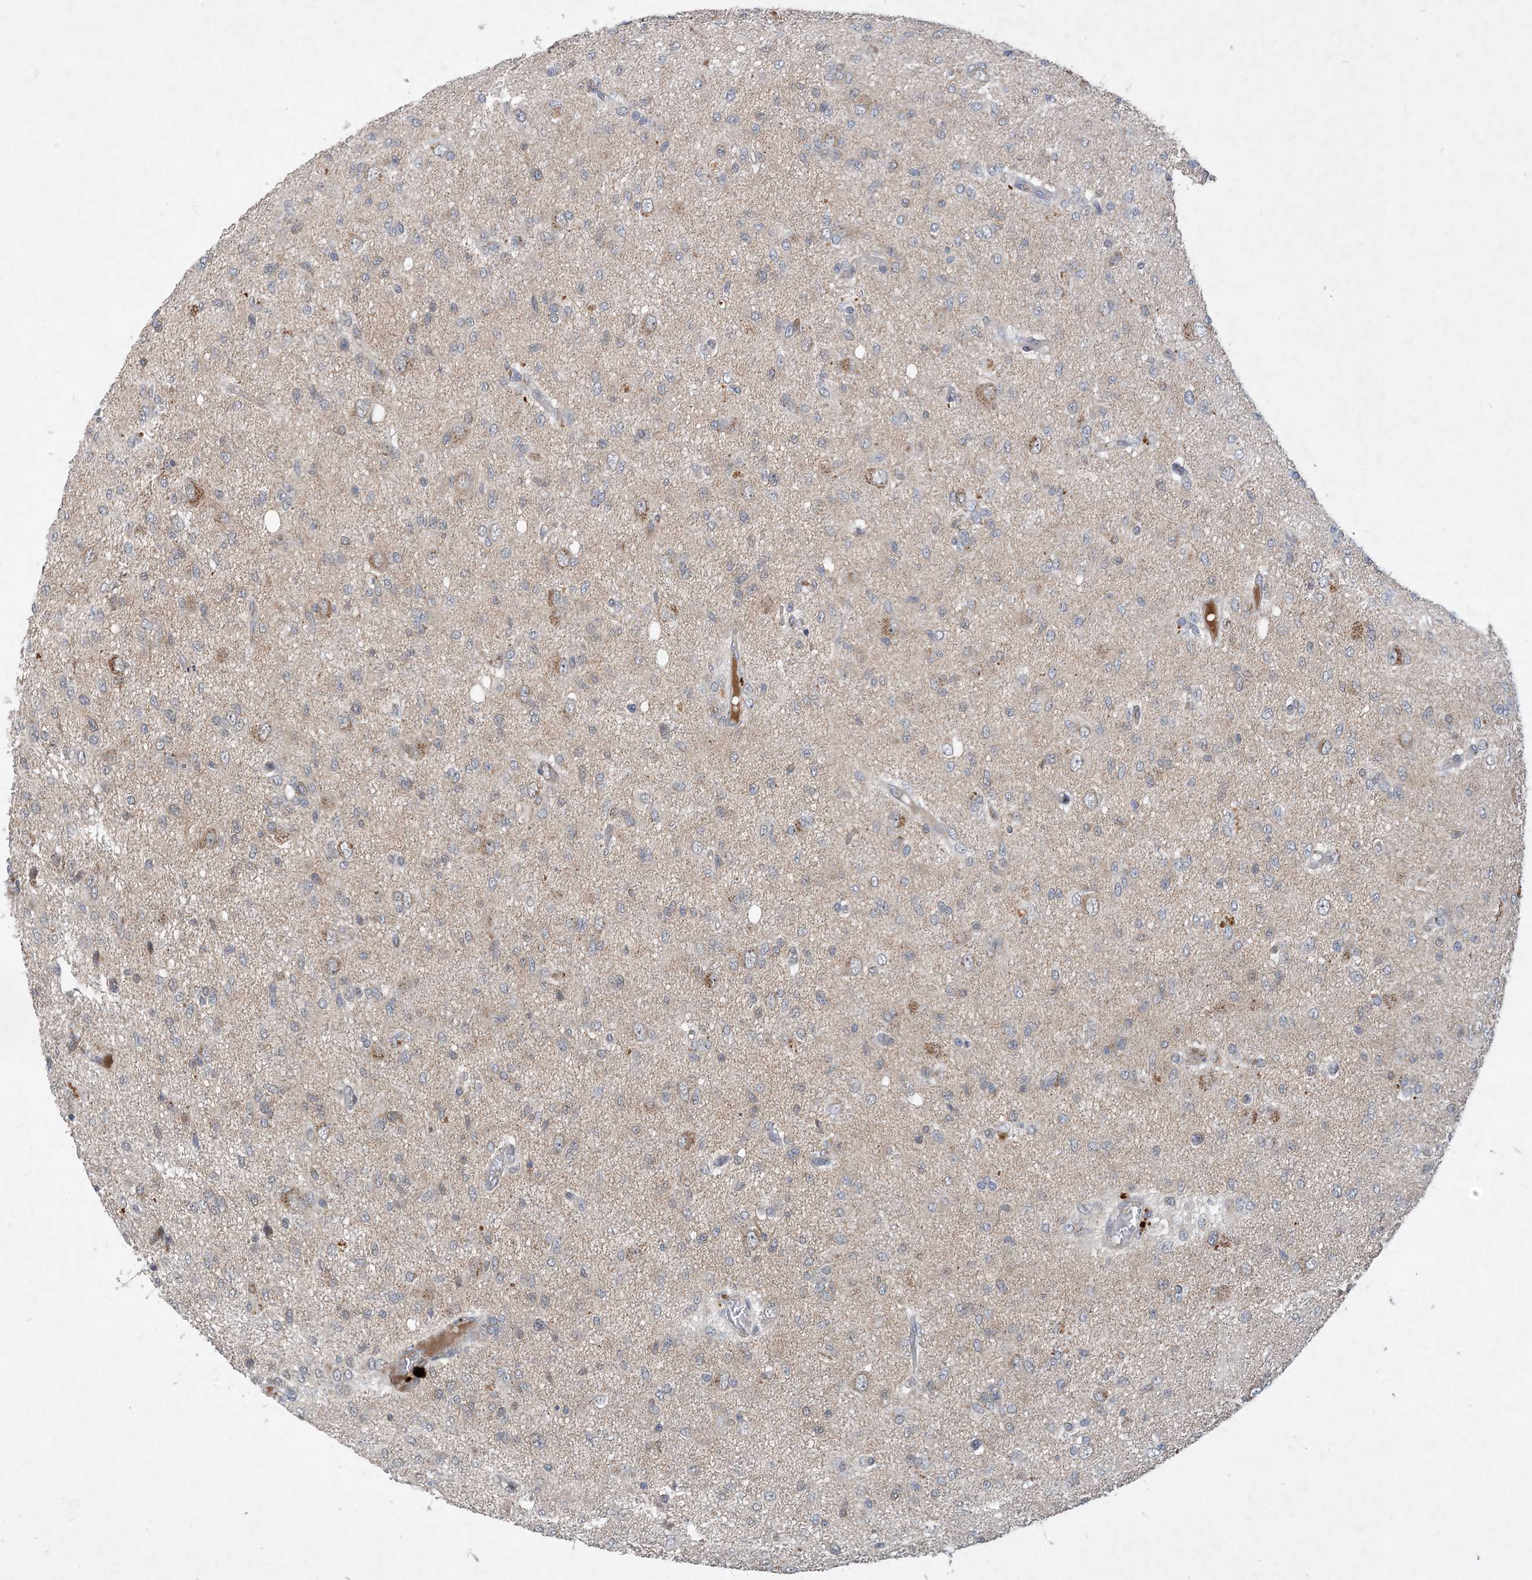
{"staining": {"intensity": "weak", "quantity": "<25%", "location": "cytoplasmic/membranous"}, "tissue": "glioma", "cell_type": "Tumor cells", "image_type": "cancer", "snomed": [{"axis": "morphology", "description": "Glioma, malignant, High grade"}, {"axis": "topography", "description": "Brain"}], "caption": "This is an IHC image of glioma. There is no positivity in tumor cells.", "gene": "TINAG", "patient": {"sex": "female", "age": 59}}